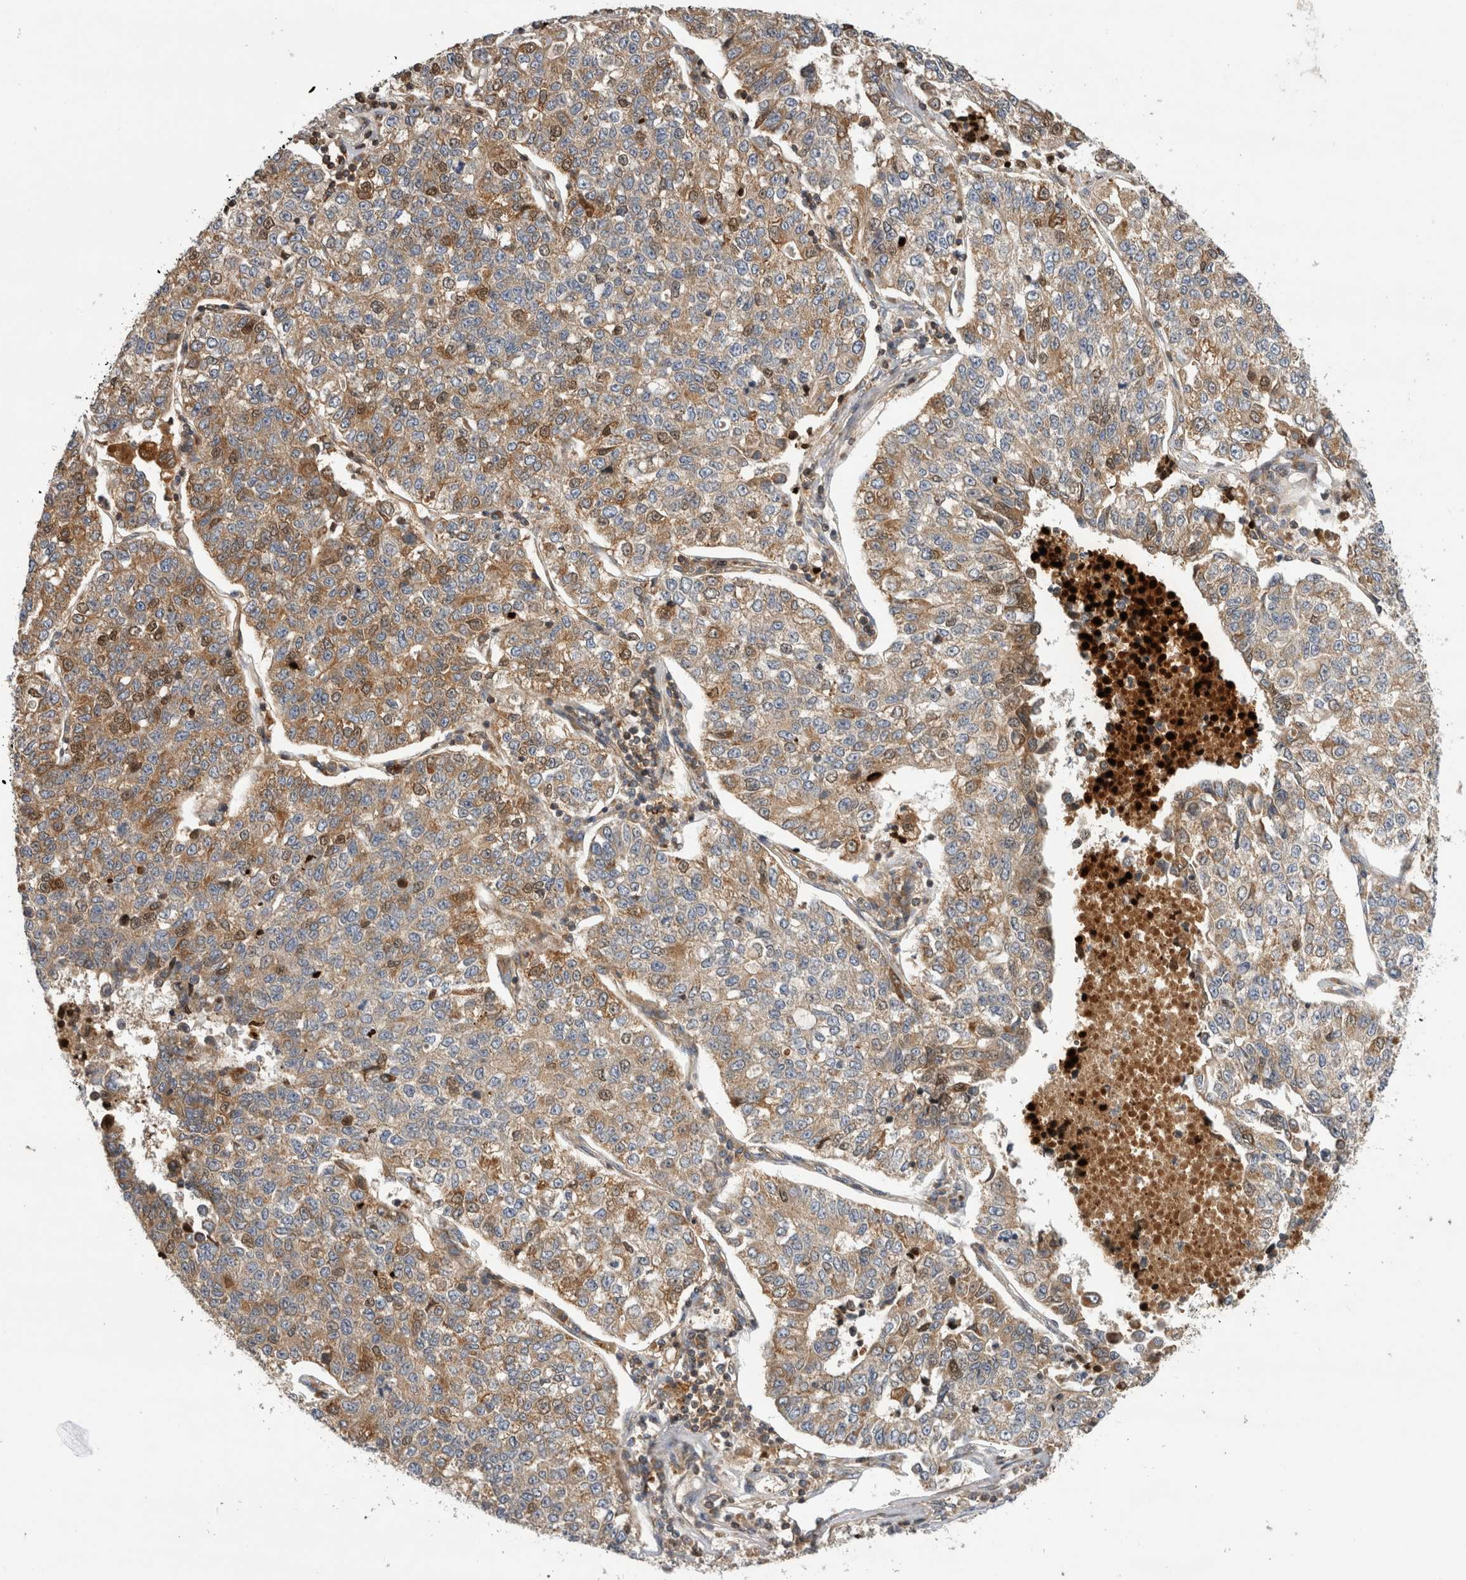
{"staining": {"intensity": "moderate", "quantity": ">75%", "location": "cytoplasmic/membranous,nuclear"}, "tissue": "lung cancer", "cell_type": "Tumor cells", "image_type": "cancer", "snomed": [{"axis": "morphology", "description": "Adenocarcinoma, NOS"}, {"axis": "topography", "description": "Lung"}], "caption": "Moderate cytoplasmic/membranous and nuclear staining for a protein is seen in approximately >75% of tumor cells of lung cancer using immunohistochemistry.", "gene": "GRIK2", "patient": {"sex": "male", "age": 49}}